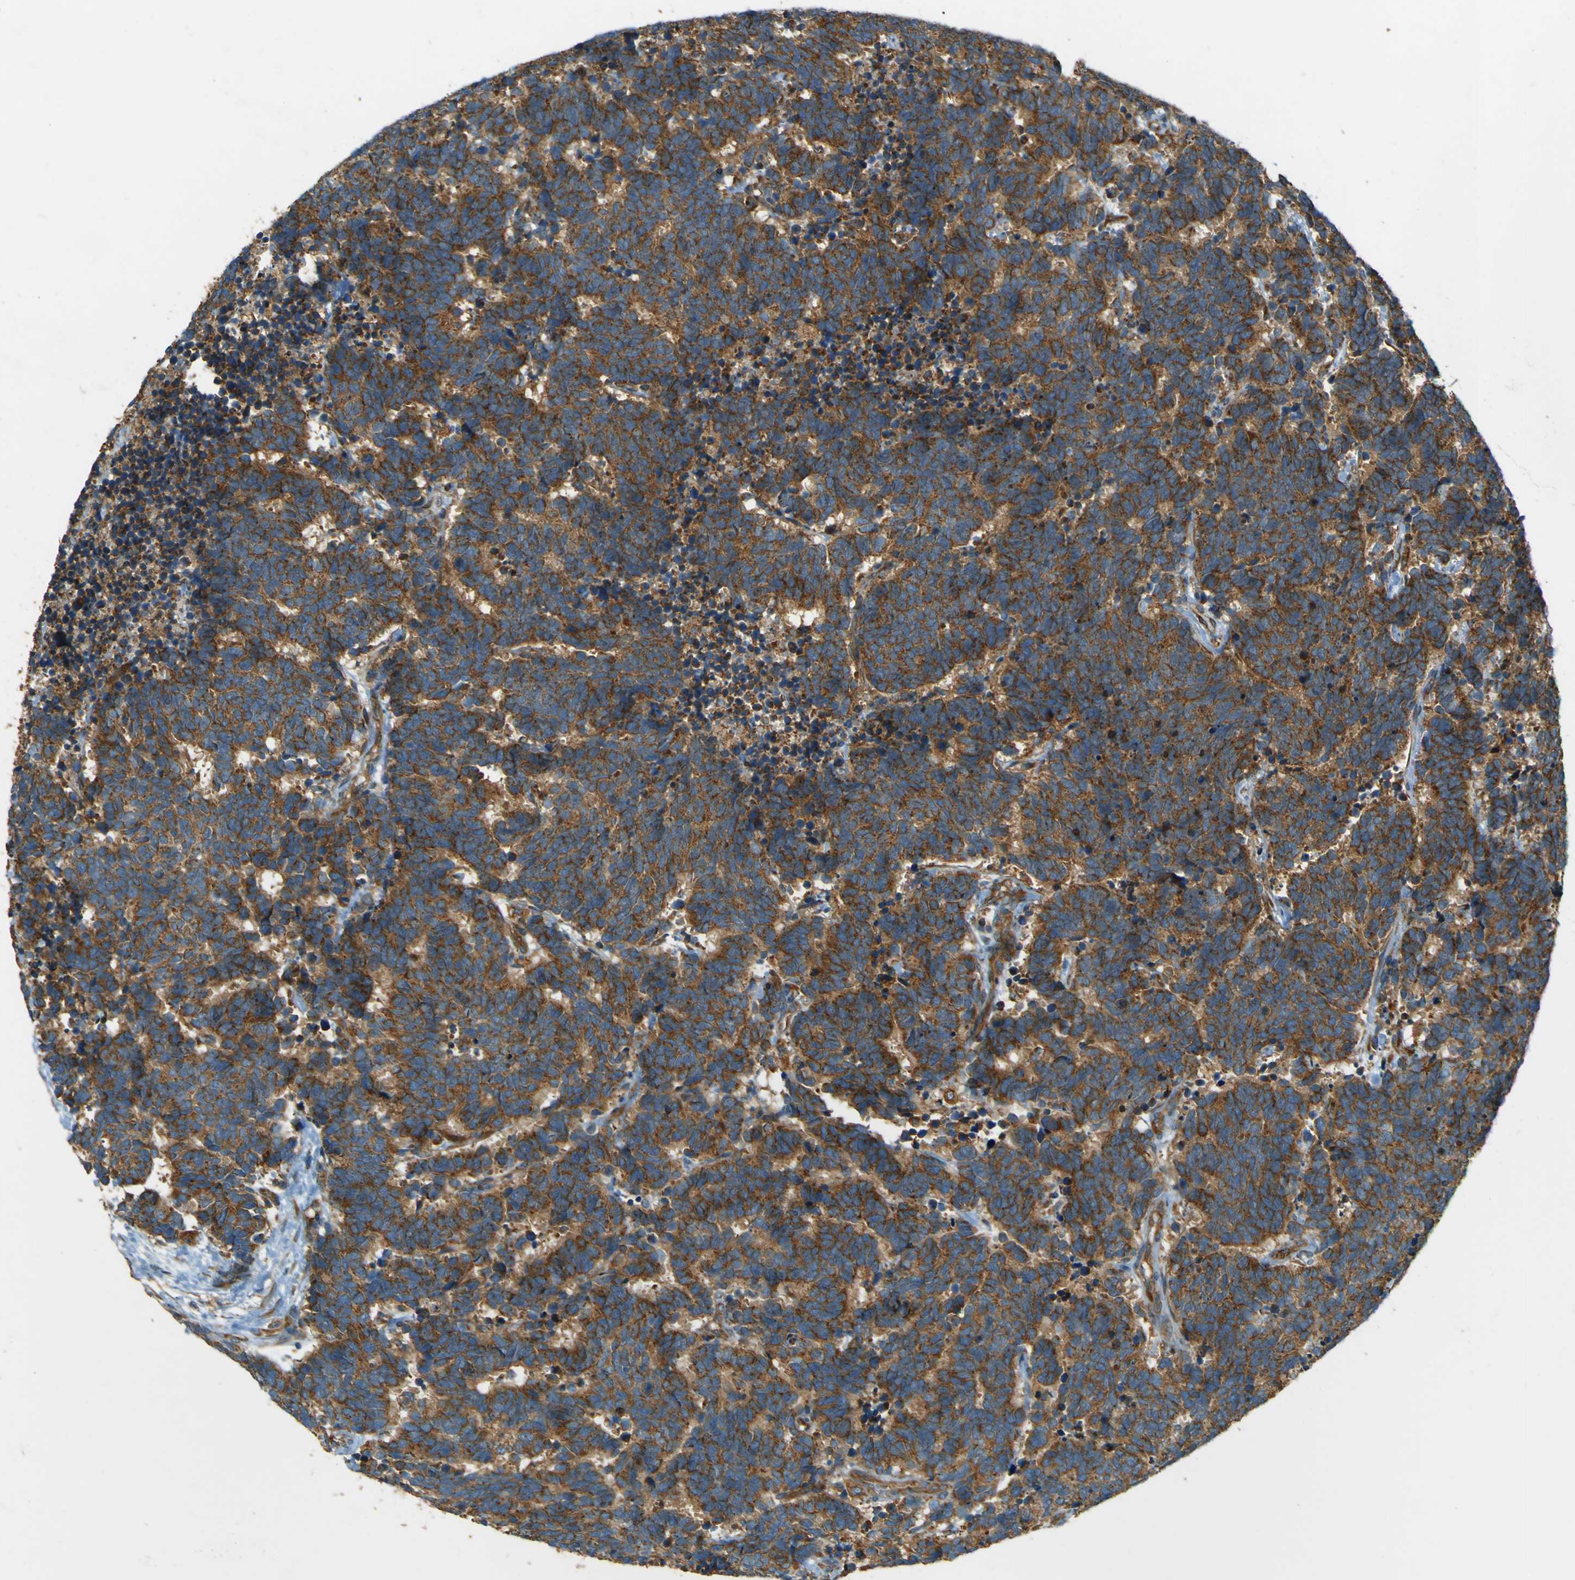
{"staining": {"intensity": "strong", "quantity": ">75%", "location": "cytoplasmic/membranous"}, "tissue": "carcinoid", "cell_type": "Tumor cells", "image_type": "cancer", "snomed": [{"axis": "morphology", "description": "Carcinoma, NOS"}, {"axis": "morphology", "description": "Carcinoid, malignant, NOS"}, {"axis": "topography", "description": "Urinary bladder"}], "caption": "Human malignant carcinoid stained with a brown dye demonstrates strong cytoplasmic/membranous positive expression in about >75% of tumor cells.", "gene": "DNAJC5", "patient": {"sex": "male", "age": 57}}